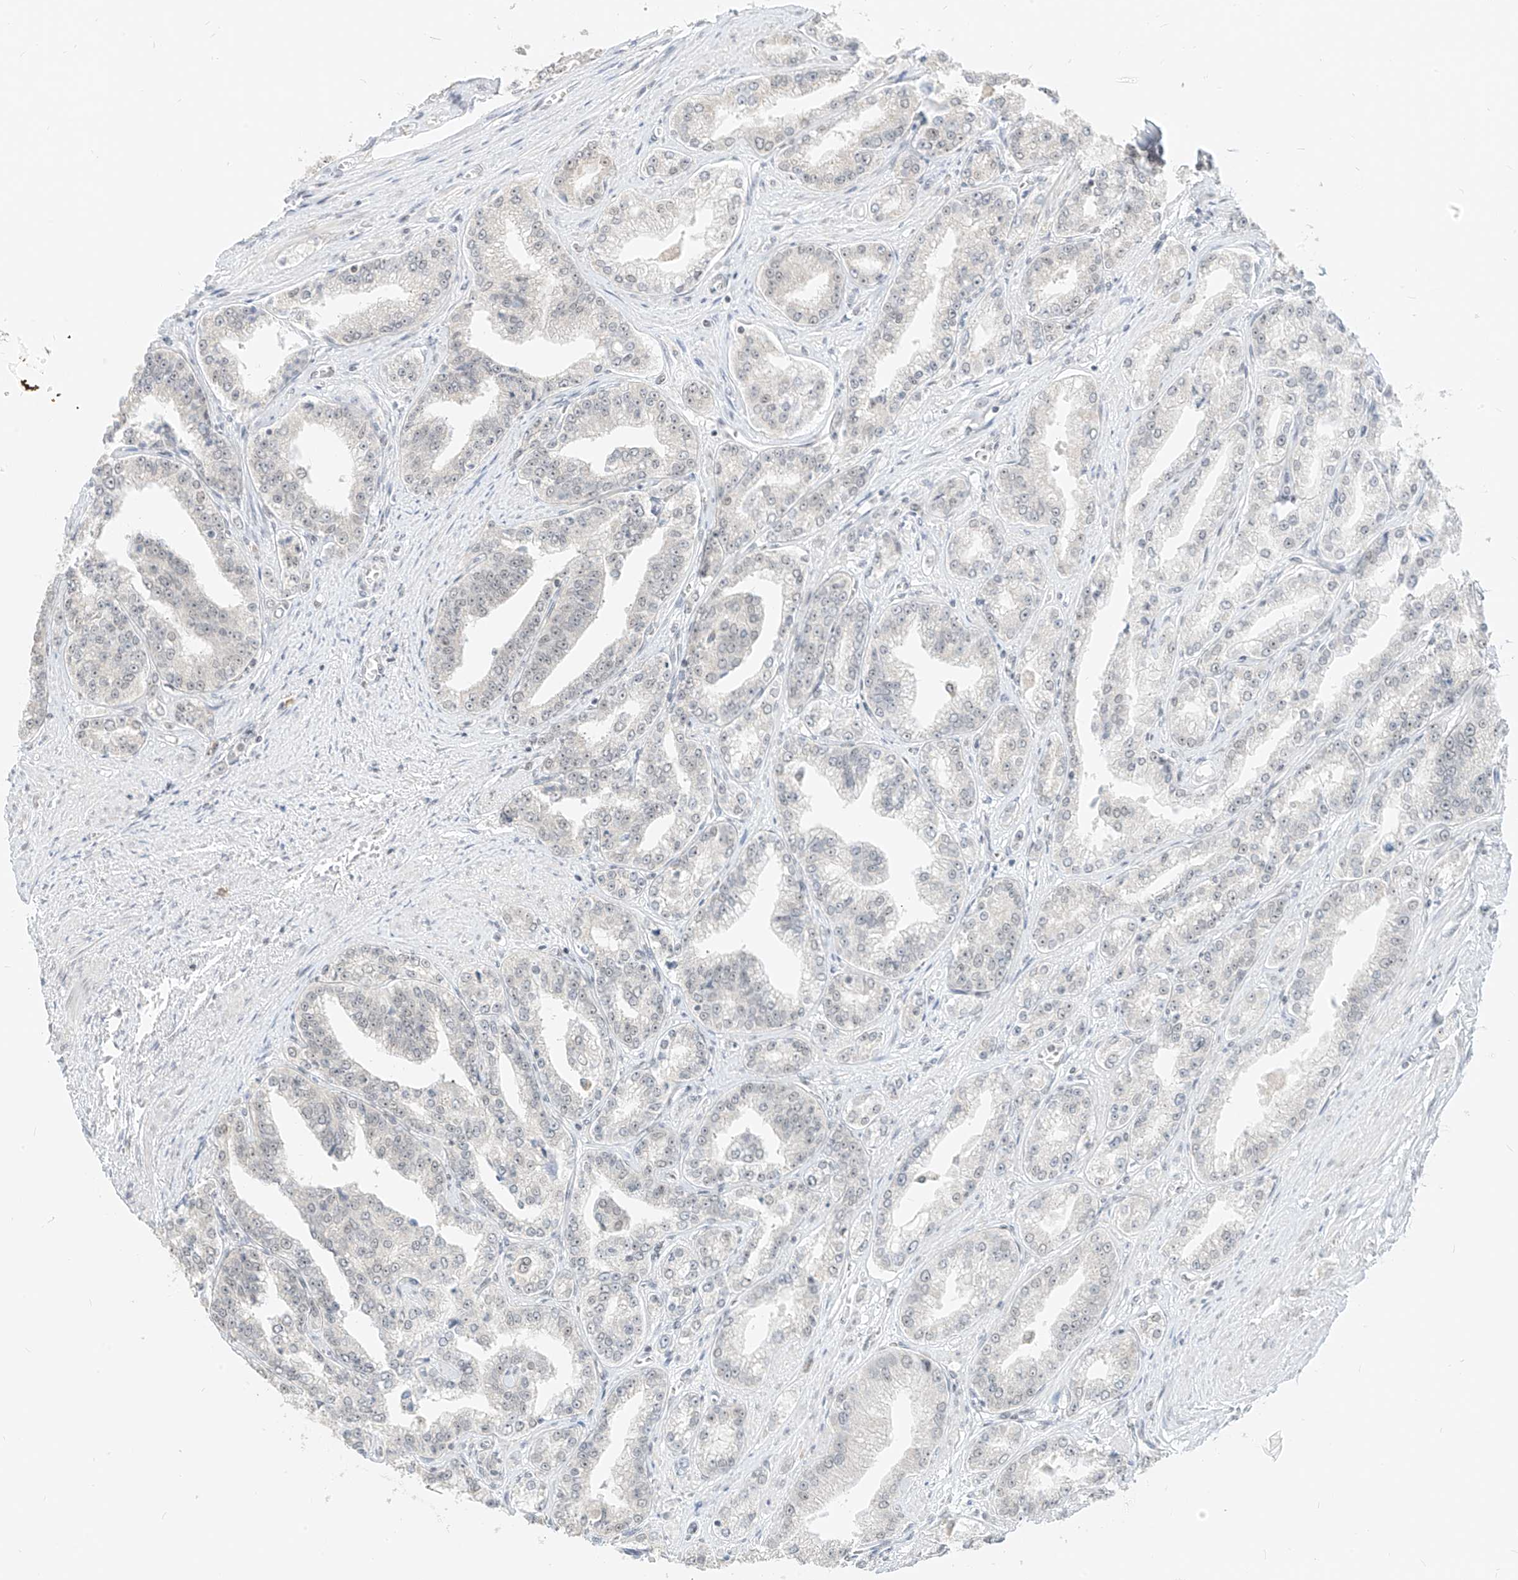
{"staining": {"intensity": "negative", "quantity": "none", "location": "none"}, "tissue": "prostate cancer", "cell_type": "Tumor cells", "image_type": "cancer", "snomed": [{"axis": "morphology", "description": "Adenocarcinoma, High grade"}, {"axis": "topography", "description": "Prostate"}], "caption": "Immunohistochemistry of human prostate adenocarcinoma (high-grade) exhibits no staining in tumor cells.", "gene": "SUPT5H", "patient": {"sex": "male", "age": 71}}